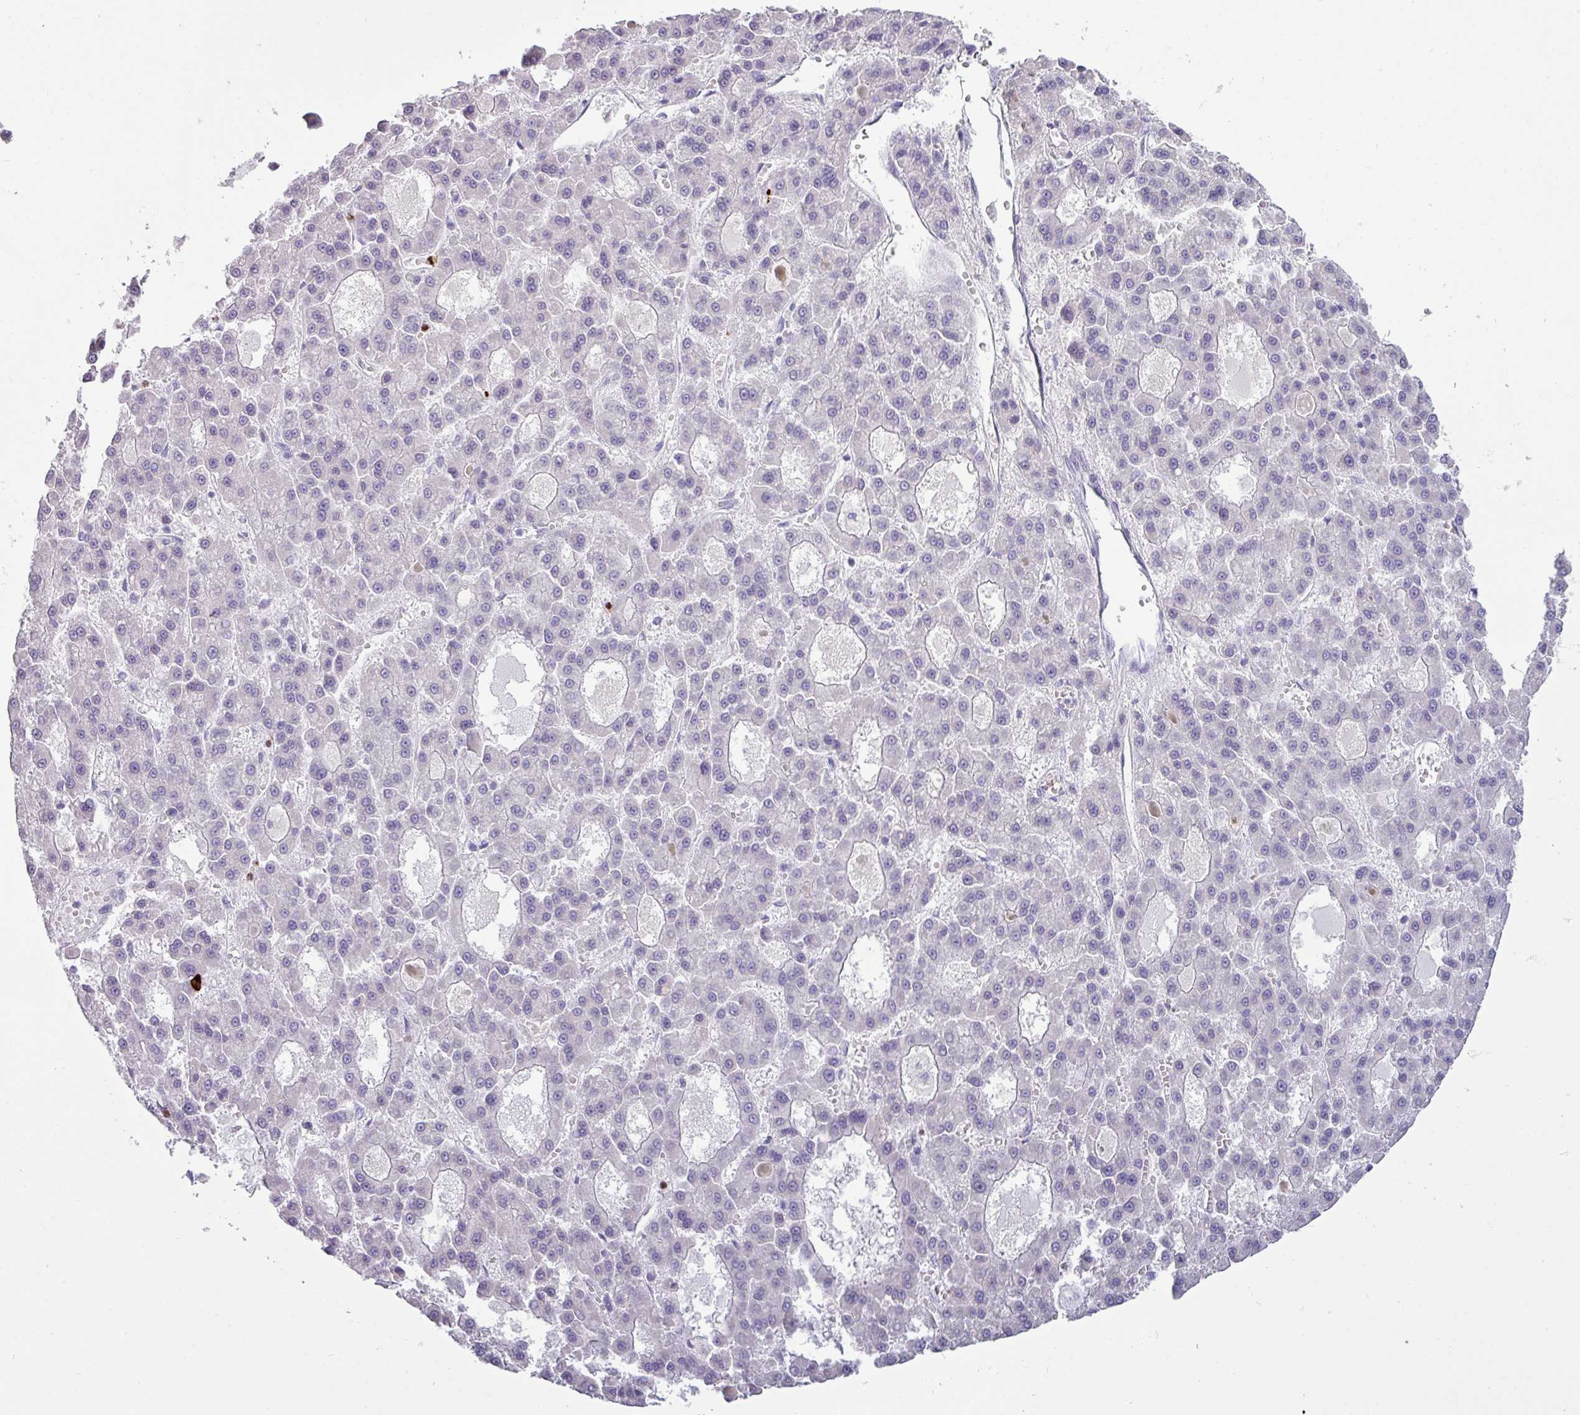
{"staining": {"intensity": "negative", "quantity": "none", "location": "none"}, "tissue": "liver cancer", "cell_type": "Tumor cells", "image_type": "cancer", "snomed": [{"axis": "morphology", "description": "Carcinoma, Hepatocellular, NOS"}, {"axis": "topography", "description": "Liver"}], "caption": "A micrograph of liver hepatocellular carcinoma stained for a protein demonstrates no brown staining in tumor cells.", "gene": "TRIM39", "patient": {"sex": "male", "age": 70}}